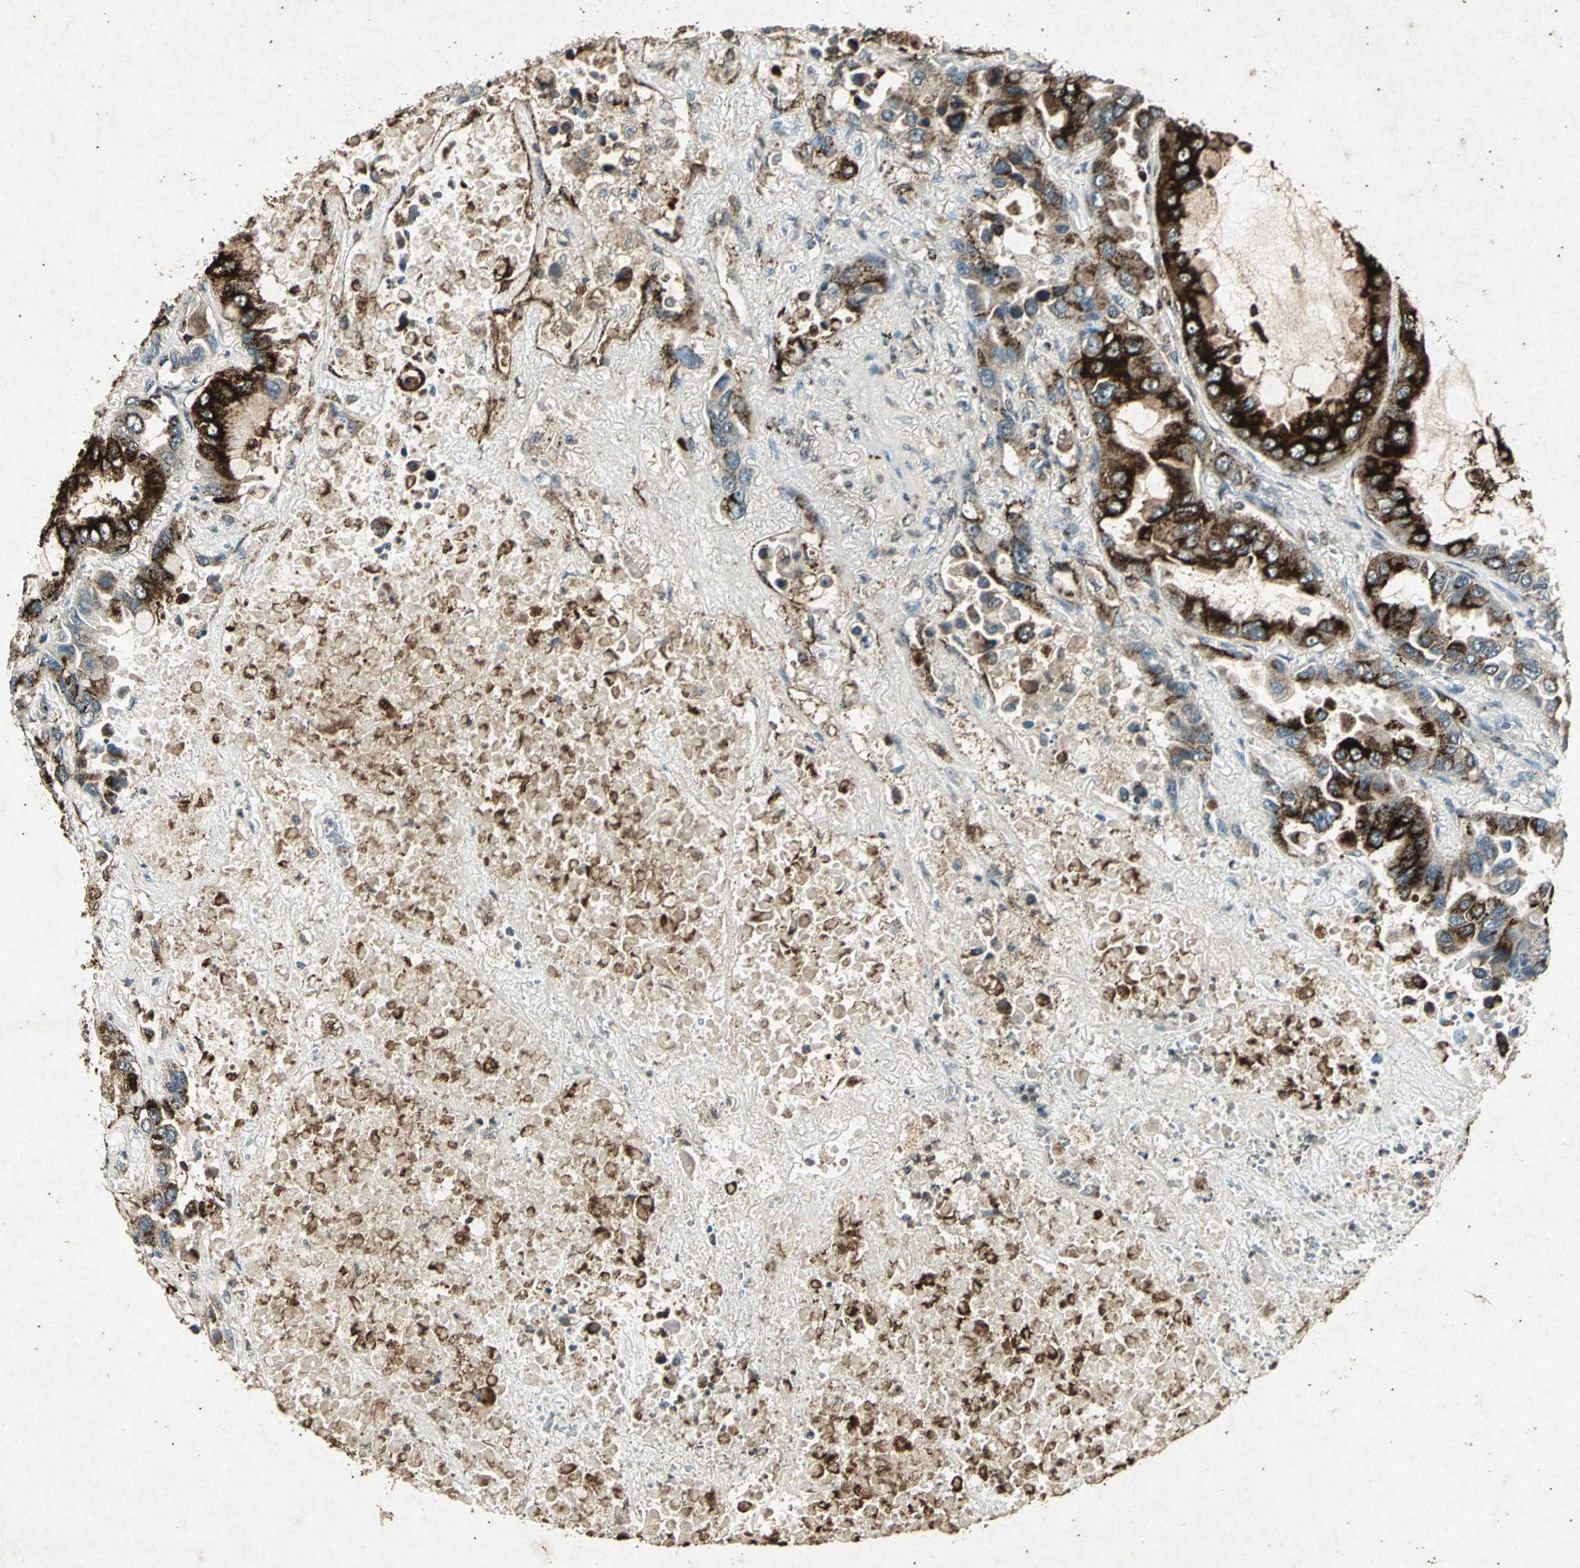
{"staining": {"intensity": "strong", "quantity": ">75%", "location": "cytoplasmic/membranous"}, "tissue": "lung cancer", "cell_type": "Tumor cells", "image_type": "cancer", "snomed": [{"axis": "morphology", "description": "Adenocarcinoma, NOS"}, {"axis": "topography", "description": "Lung"}], "caption": "Immunohistochemistry histopathology image of human lung cancer stained for a protein (brown), which reveals high levels of strong cytoplasmic/membranous staining in about >75% of tumor cells.", "gene": "PSEN1", "patient": {"sex": "male", "age": 64}}